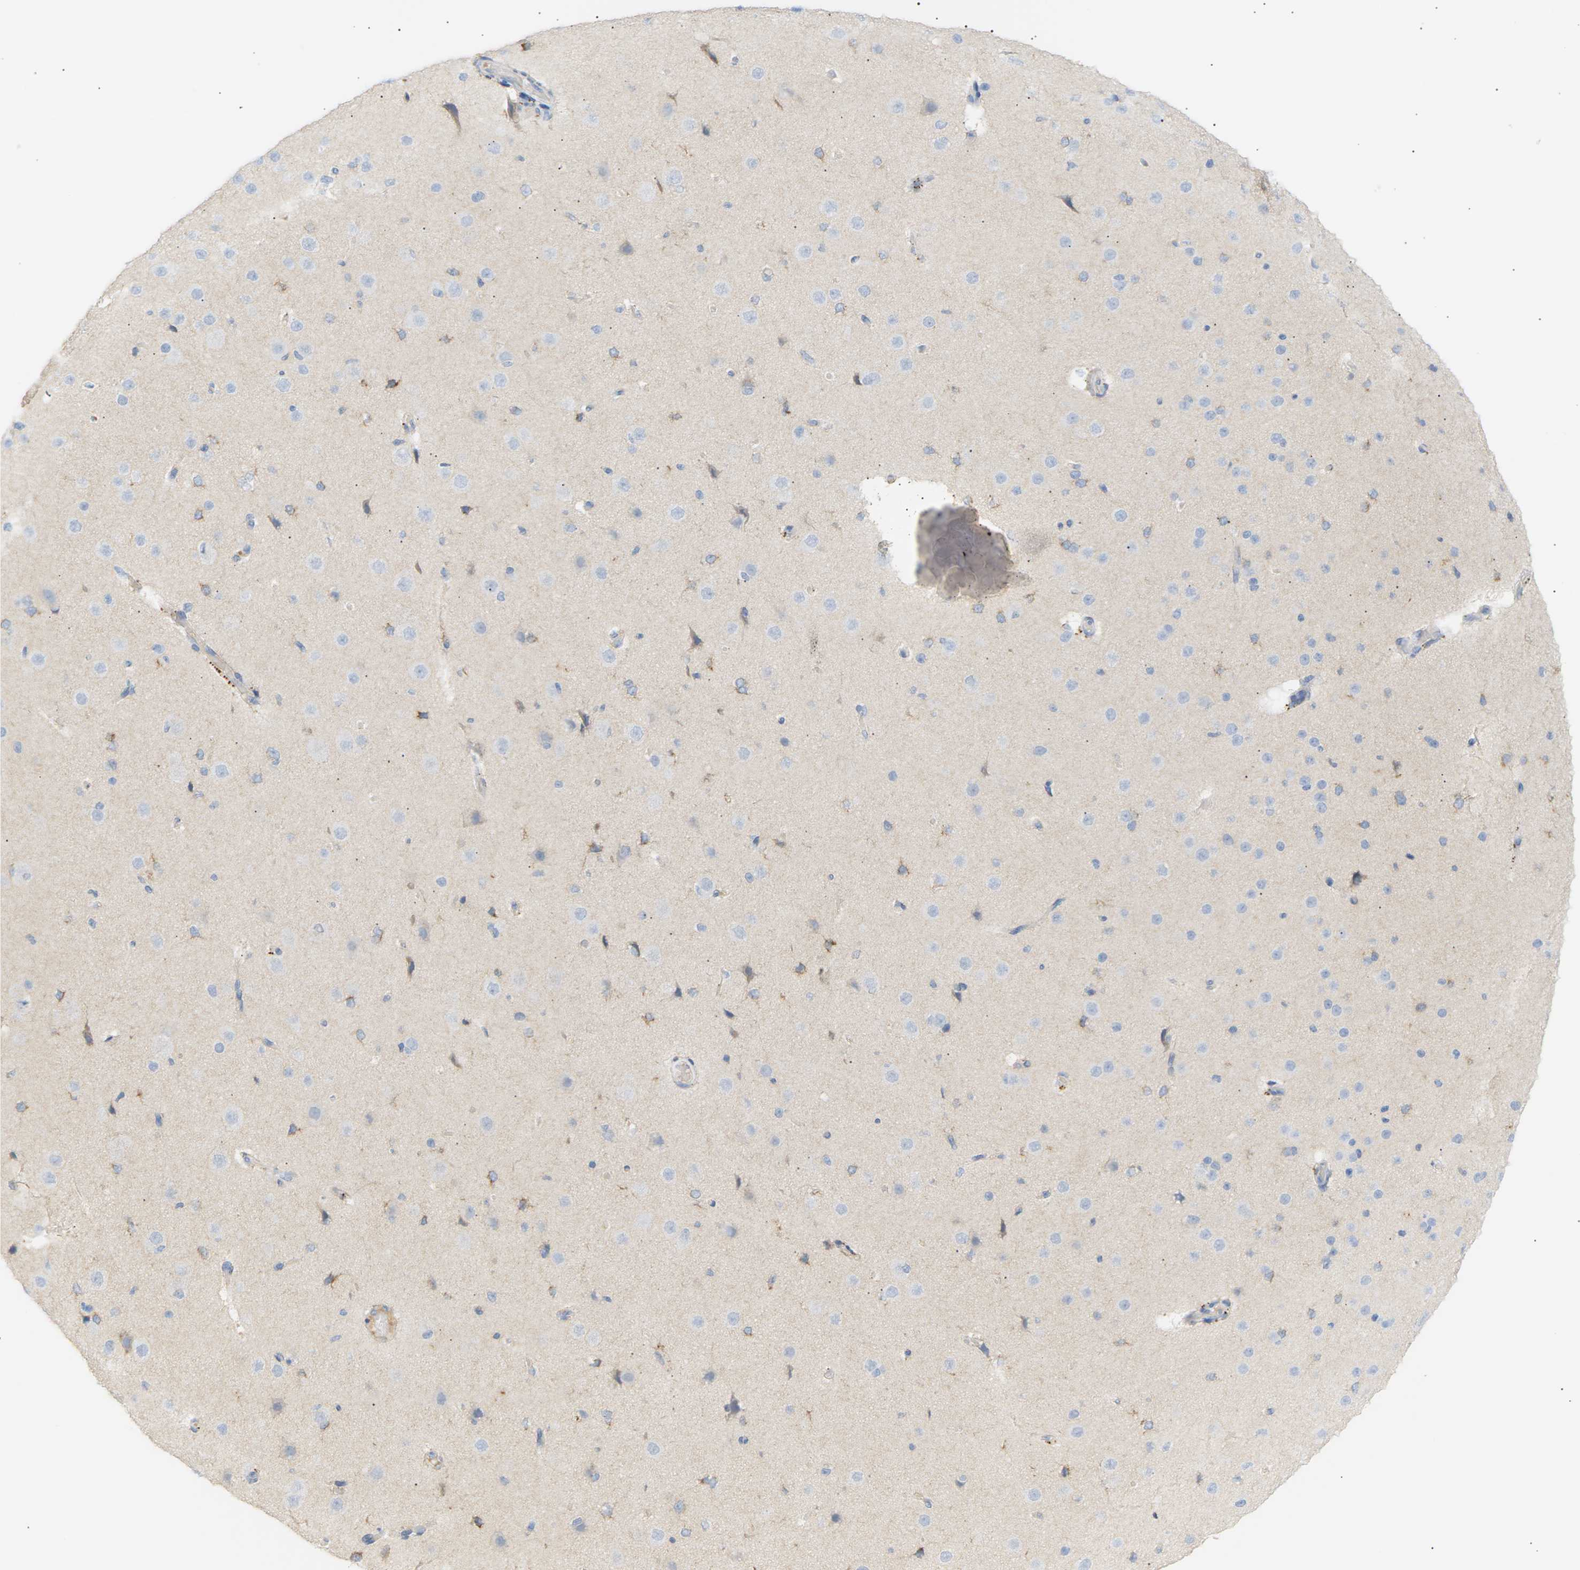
{"staining": {"intensity": "negative", "quantity": "none", "location": "none"}, "tissue": "cerebral cortex", "cell_type": "Endothelial cells", "image_type": "normal", "snomed": [{"axis": "morphology", "description": "Normal tissue, NOS"}, {"axis": "morphology", "description": "Developmental malformation"}, {"axis": "topography", "description": "Cerebral cortex"}], "caption": "This is an immunohistochemistry (IHC) histopathology image of unremarkable cerebral cortex. There is no expression in endothelial cells.", "gene": "CLU", "patient": {"sex": "female", "age": 30}}